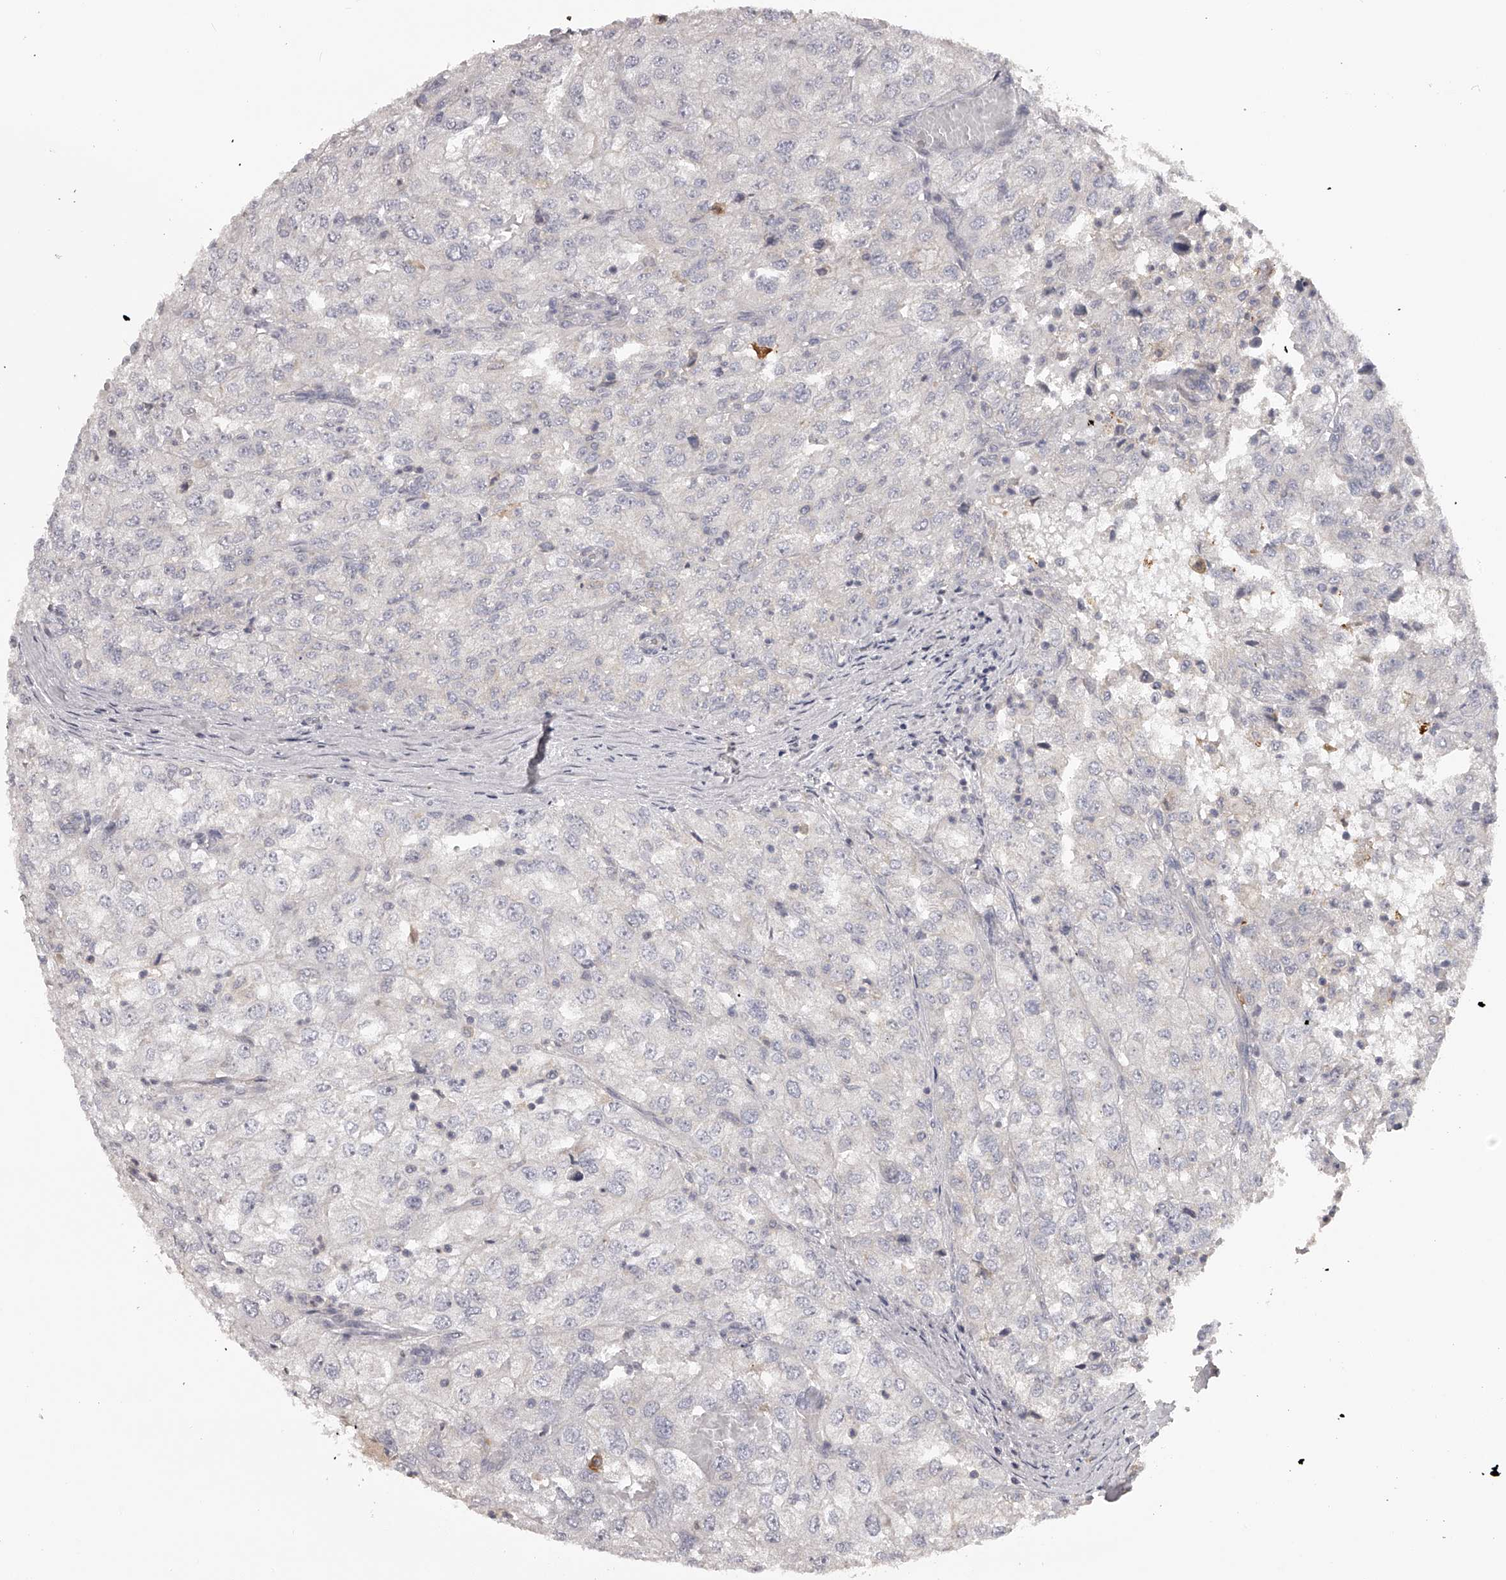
{"staining": {"intensity": "negative", "quantity": "none", "location": "none"}, "tissue": "renal cancer", "cell_type": "Tumor cells", "image_type": "cancer", "snomed": [{"axis": "morphology", "description": "Adenocarcinoma, NOS"}, {"axis": "topography", "description": "Kidney"}], "caption": "Image shows no protein positivity in tumor cells of adenocarcinoma (renal) tissue.", "gene": "TNN", "patient": {"sex": "female", "age": 54}}